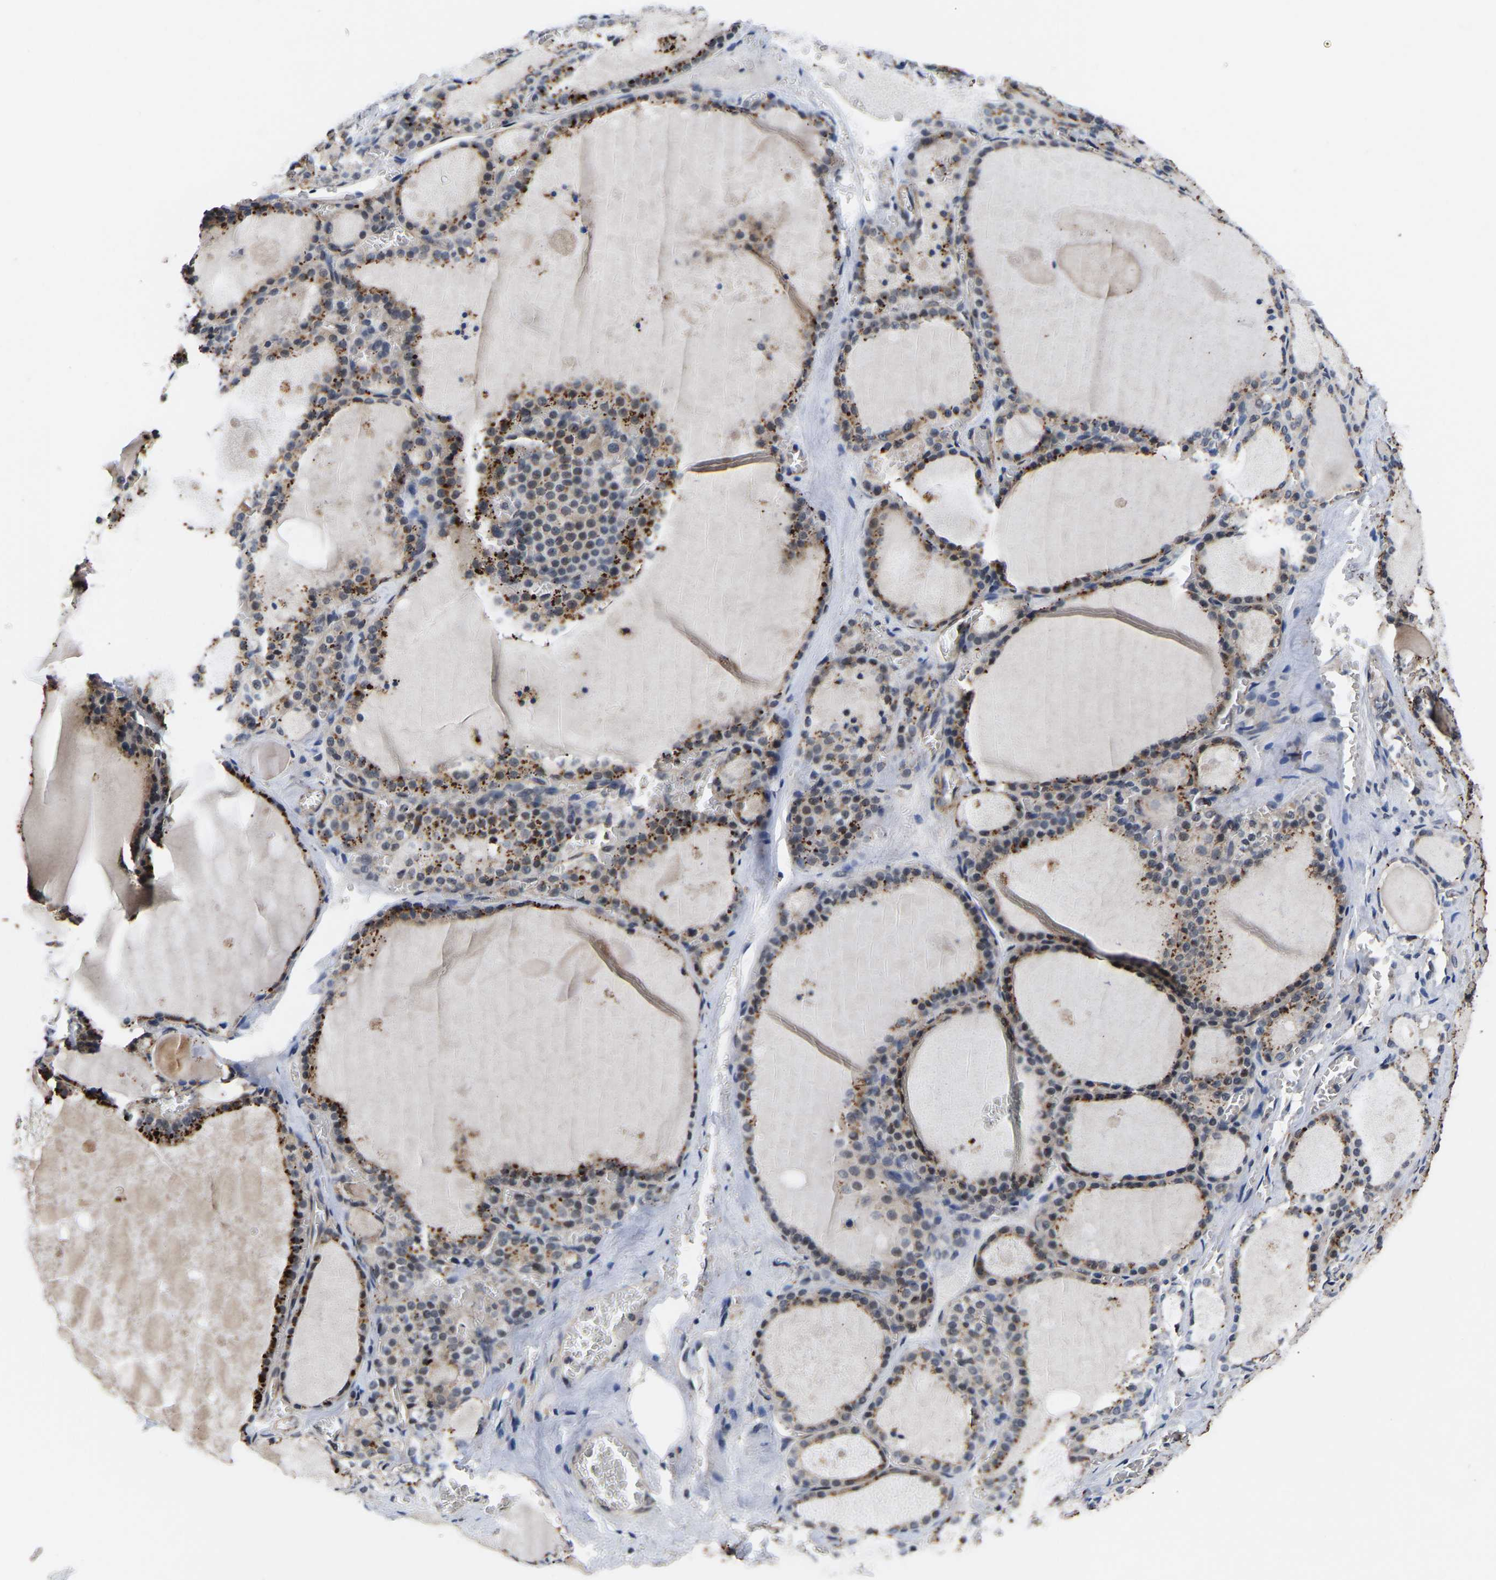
{"staining": {"intensity": "moderate", "quantity": ">75%", "location": "cytoplasmic/membranous"}, "tissue": "thyroid gland", "cell_type": "Glandular cells", "image_type": "normal", "snomed": [{"axis": "morphology", "description": "Normal tissue, NOS"}, {"axis": "topography", "description": "Thyroid gland"}], "caption": "Immunohistochemical staining of unremarkable thyroid gland reveals medium levels of moderate cytoplasmic/membranous staining in approximately >75% of glandular cells.", "gene": "METTL16", "patient": {"sex": "male", "age": 56}}